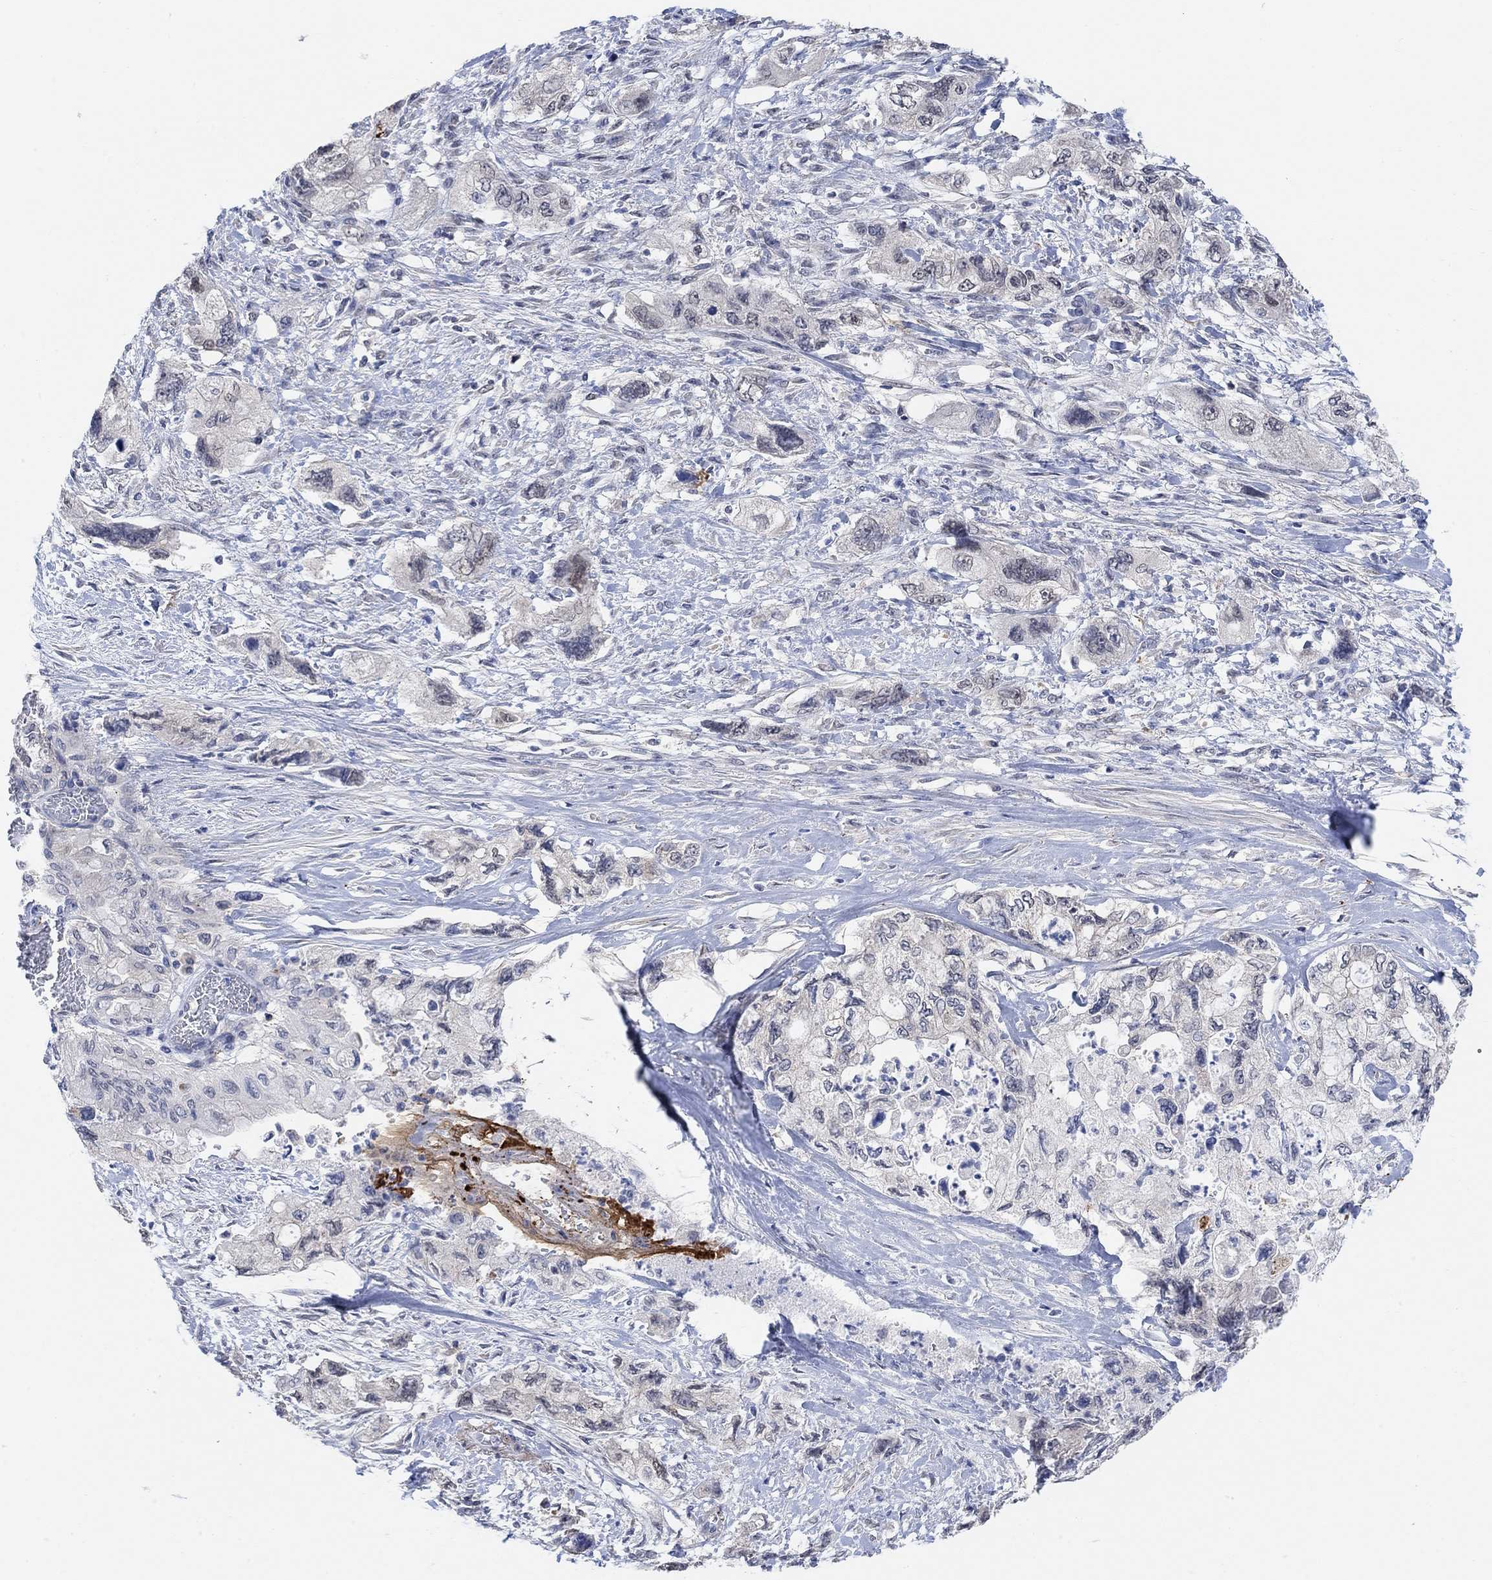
{"staining": {"intensity": "weak", "quantity": "<25%", "location": "cytoplasmic/membranous"}, "tissue": "pancreatic cancer", "cell_type": "Tumor cells", "image_type": "cancer", "snomed": [{"axis": "morphology", "description": "Adenocarcinoma, NOS"}, {"axis": "topography", "description": "Pancreas"}], "caption": "Tumor cells show no significant staining in pancreatic adenocarcinoma. Nuclei are stained in blue.", "gene": "RIMS1", "patient": {"sex": "female", "age": 73}}